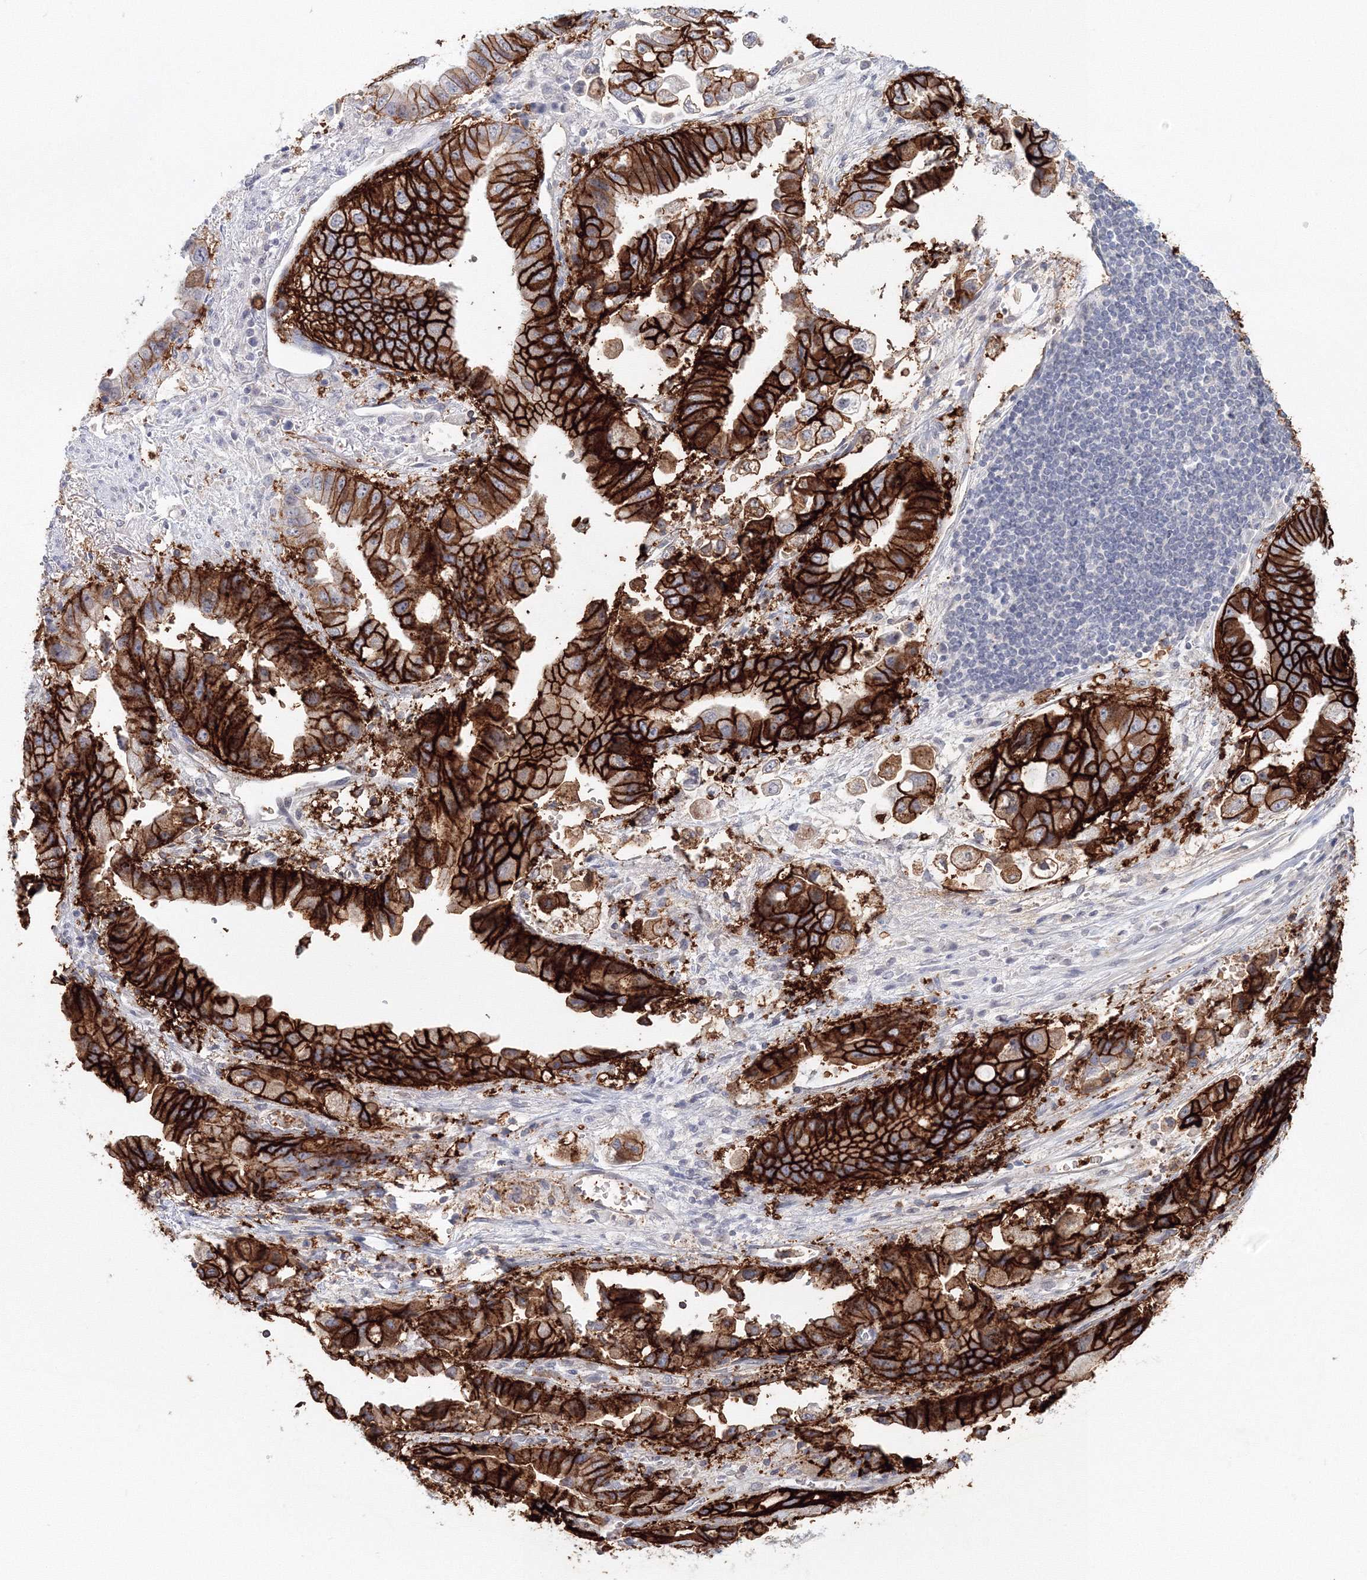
{"staining": {"intensity": "strong", "quantity": ">75%", "location": "cytoplasmic/membranous"}, "tissue": "stomach cancer", "cell_type": "Tumor cells", "image_type": "cancer", "snomed": [{"axis": "morphology", "description": "Adenocarcinoma, NOS"}, {"axis": "topography", "description": "Stomach"}], "caption": "An immunohistochemistry (IHC) image of tumor tissue is shown. Protein staining in brown highlights strong cytoplasmic/membranous positivity in stomach cancer within tumor cells.", "gene": "VSIG1", "patient": {"sex": "male", "age": 62}}